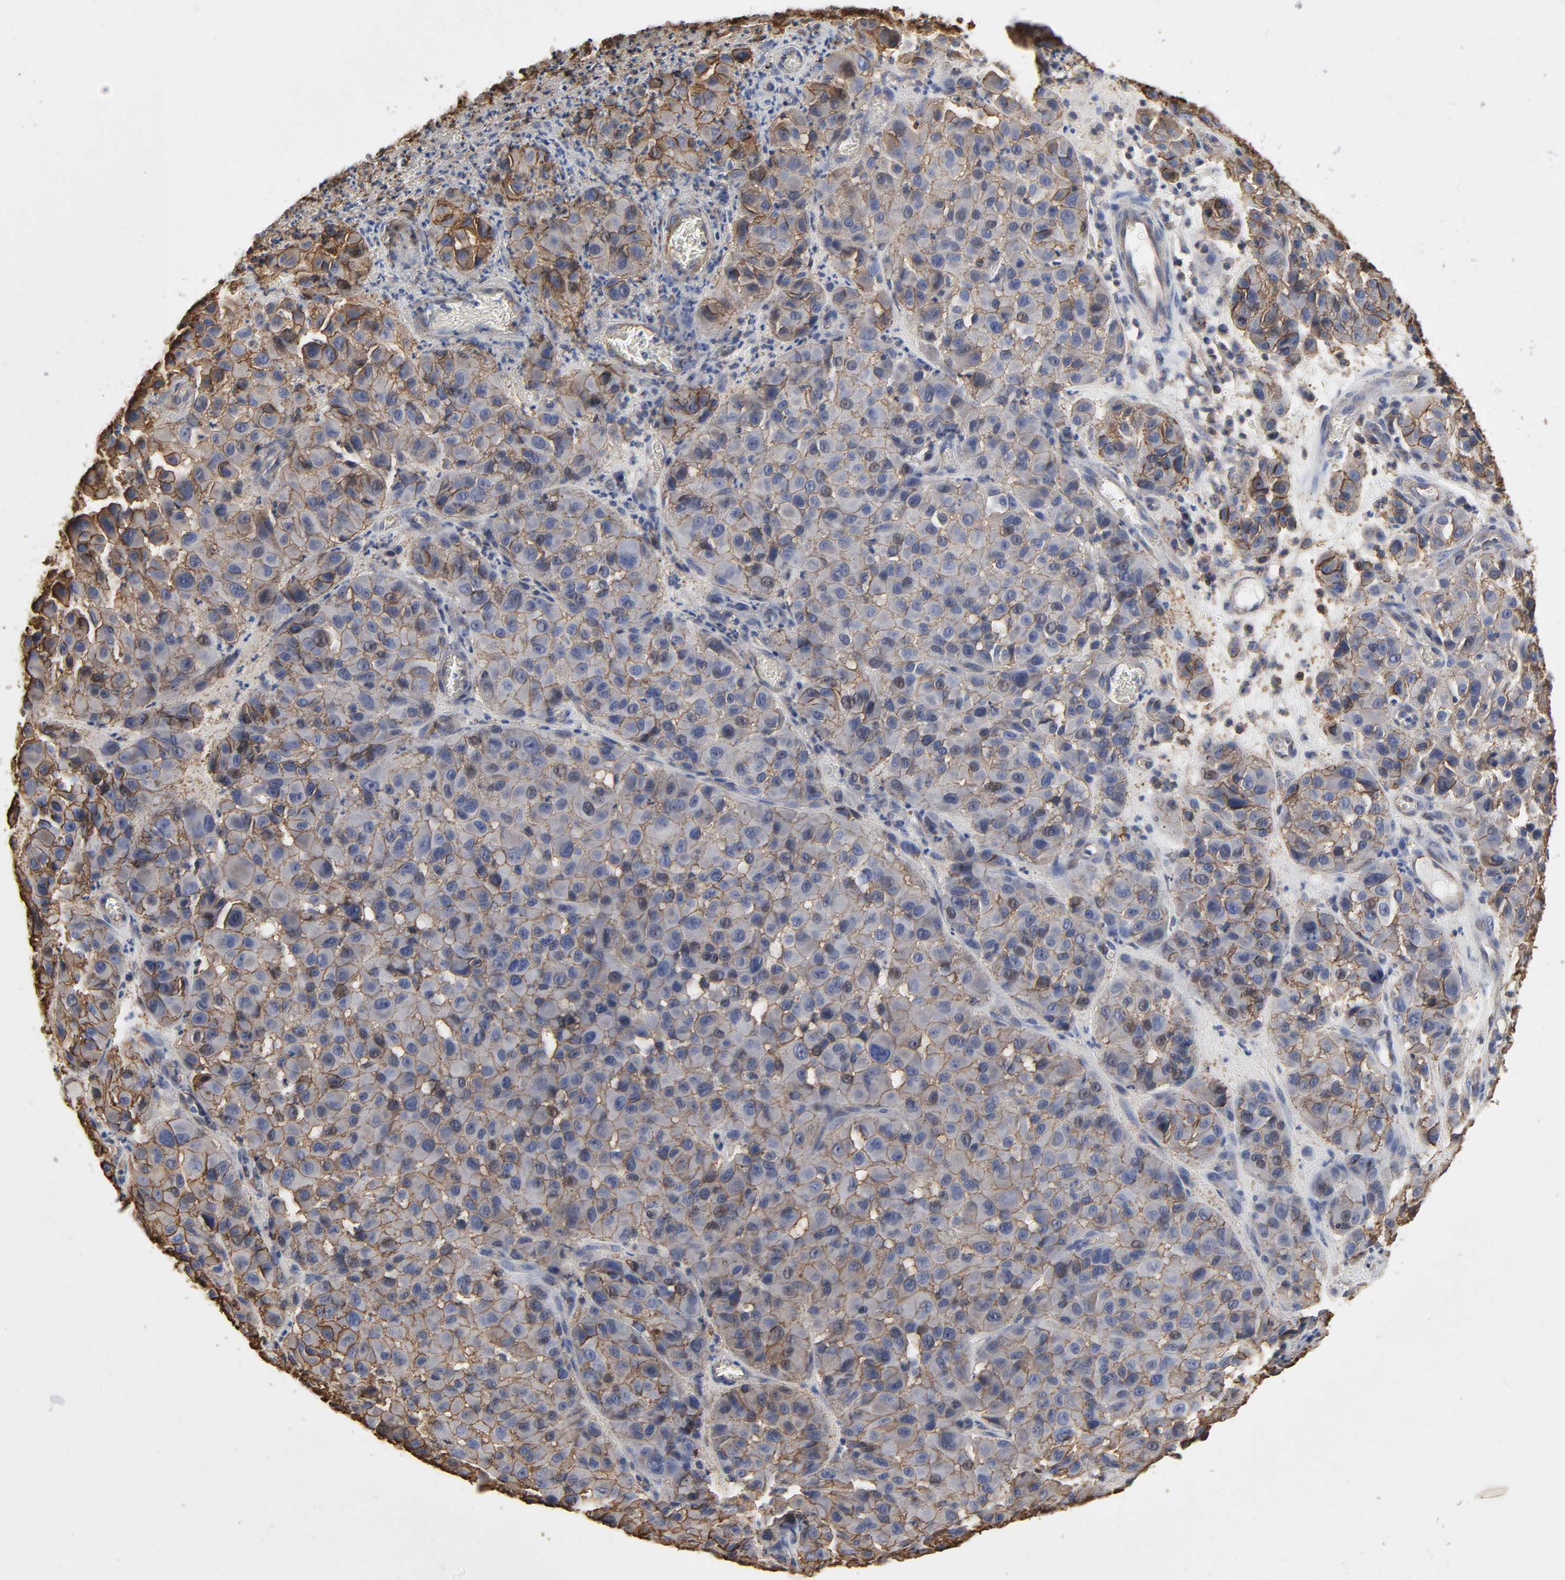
{"staining": {"intensity": "weak", "quantity": ">75%", "location": "cytoplasmic/membranous"}, "tissue": "melanoma", "cell_type": "Tumor cells", "image_type": "cancer", "snomed": [{"axis": "morphology", "description": "Malignant melanoma, NOS"}, {"axis": "topography", "description": "Skin"}], "caption": "Protein staining of malignant melanoma tissue shows weak cytoplasmic/membranous expression in about >75% of tumor cells. Nuclei are stained in blue.", "gene": "ANXA2", "patient": {"sex": "female", "age": 21}}